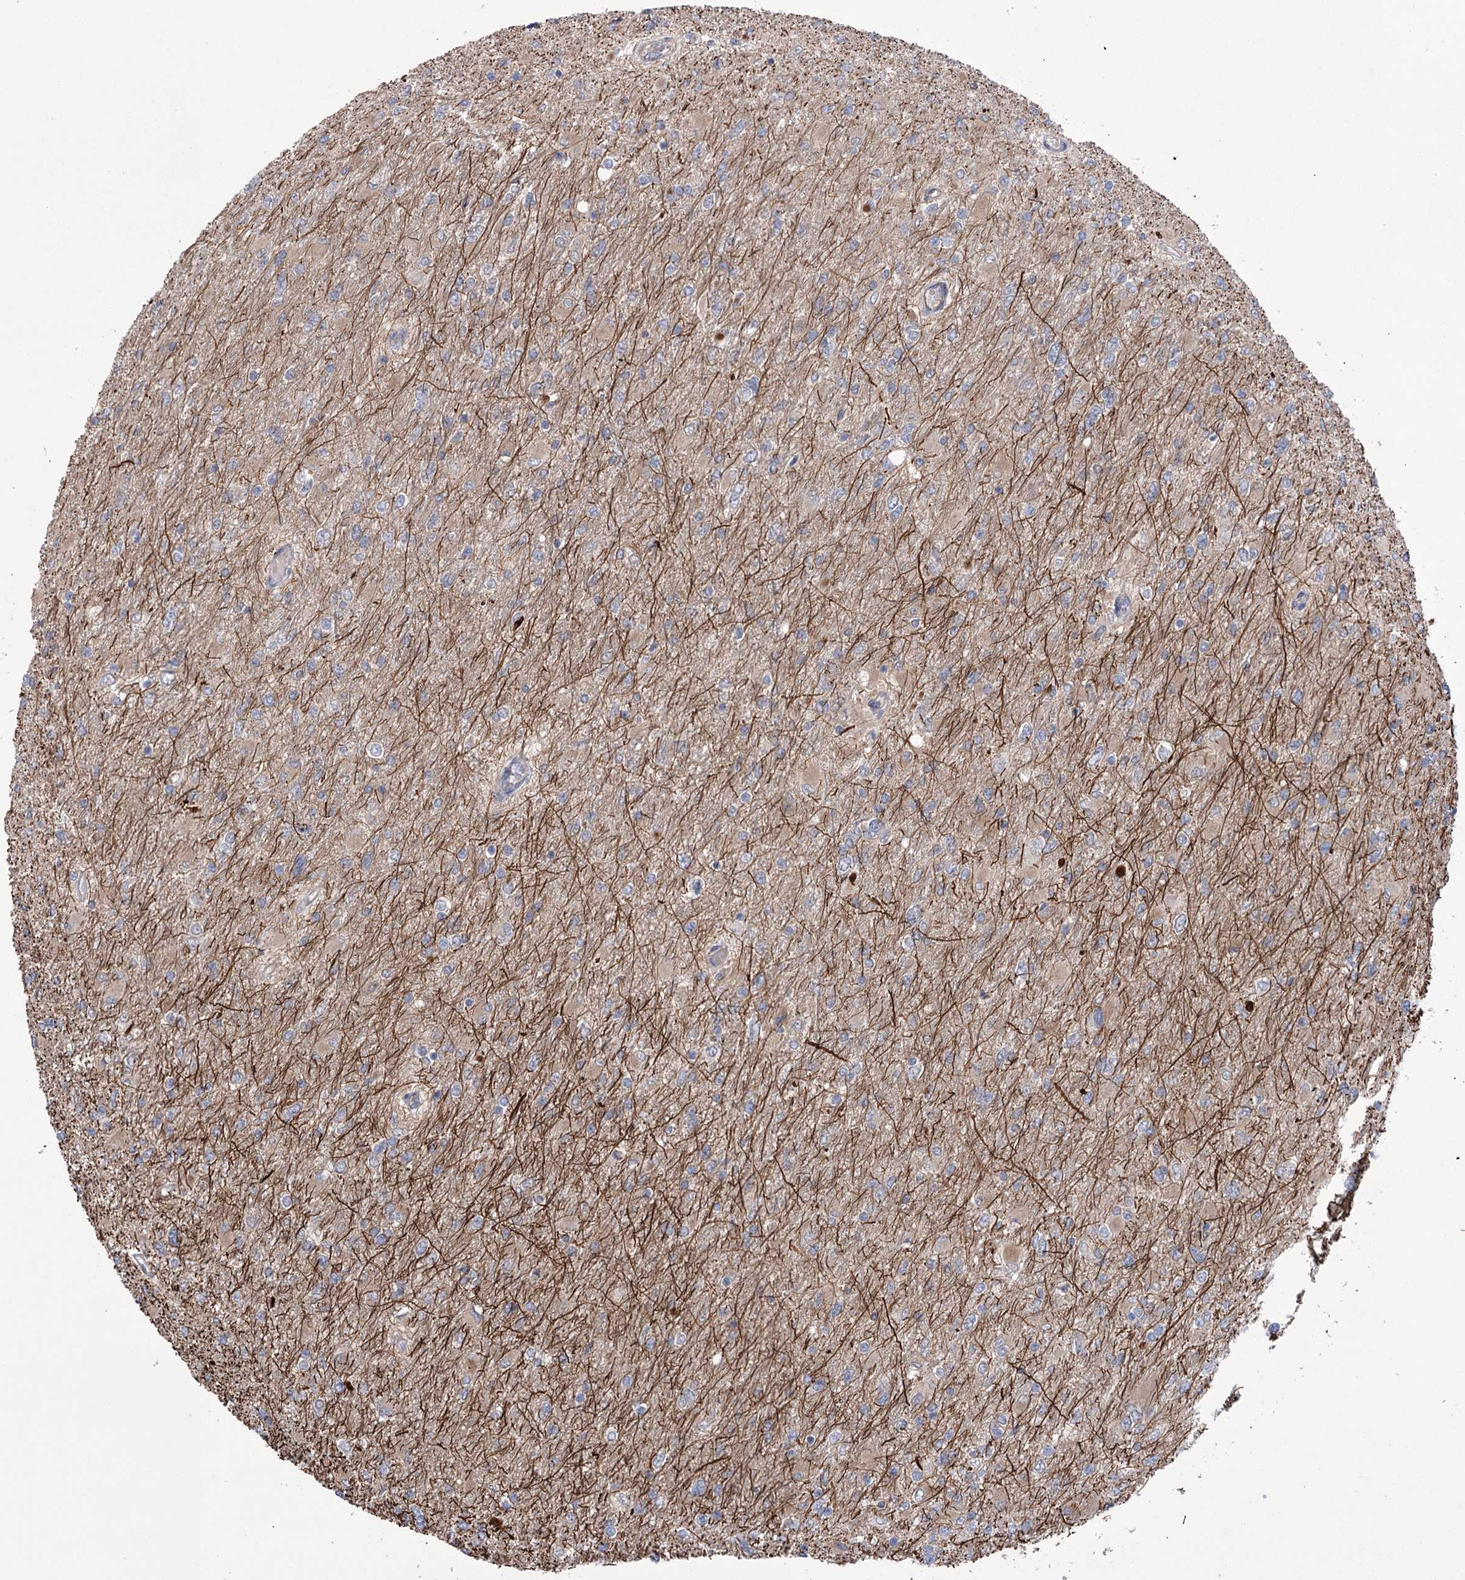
{"staining": {"intensity": "negative", "quantity": "none", "location": "none"}, "tissue": "glioma", "cell_type": "Tumor cells", "image_type": "cancer", "snomed": [{"axis": "morphology", "description": "Glioma, malignant, High grade"}, {"axis": "topography", "description": "Cerebral cortex"}], "caption": "The micrograph demonstrates no staining of tumor cells in glioma.", "gene": "TRIM71", "patient": {"sex": "female", "age": 36}}